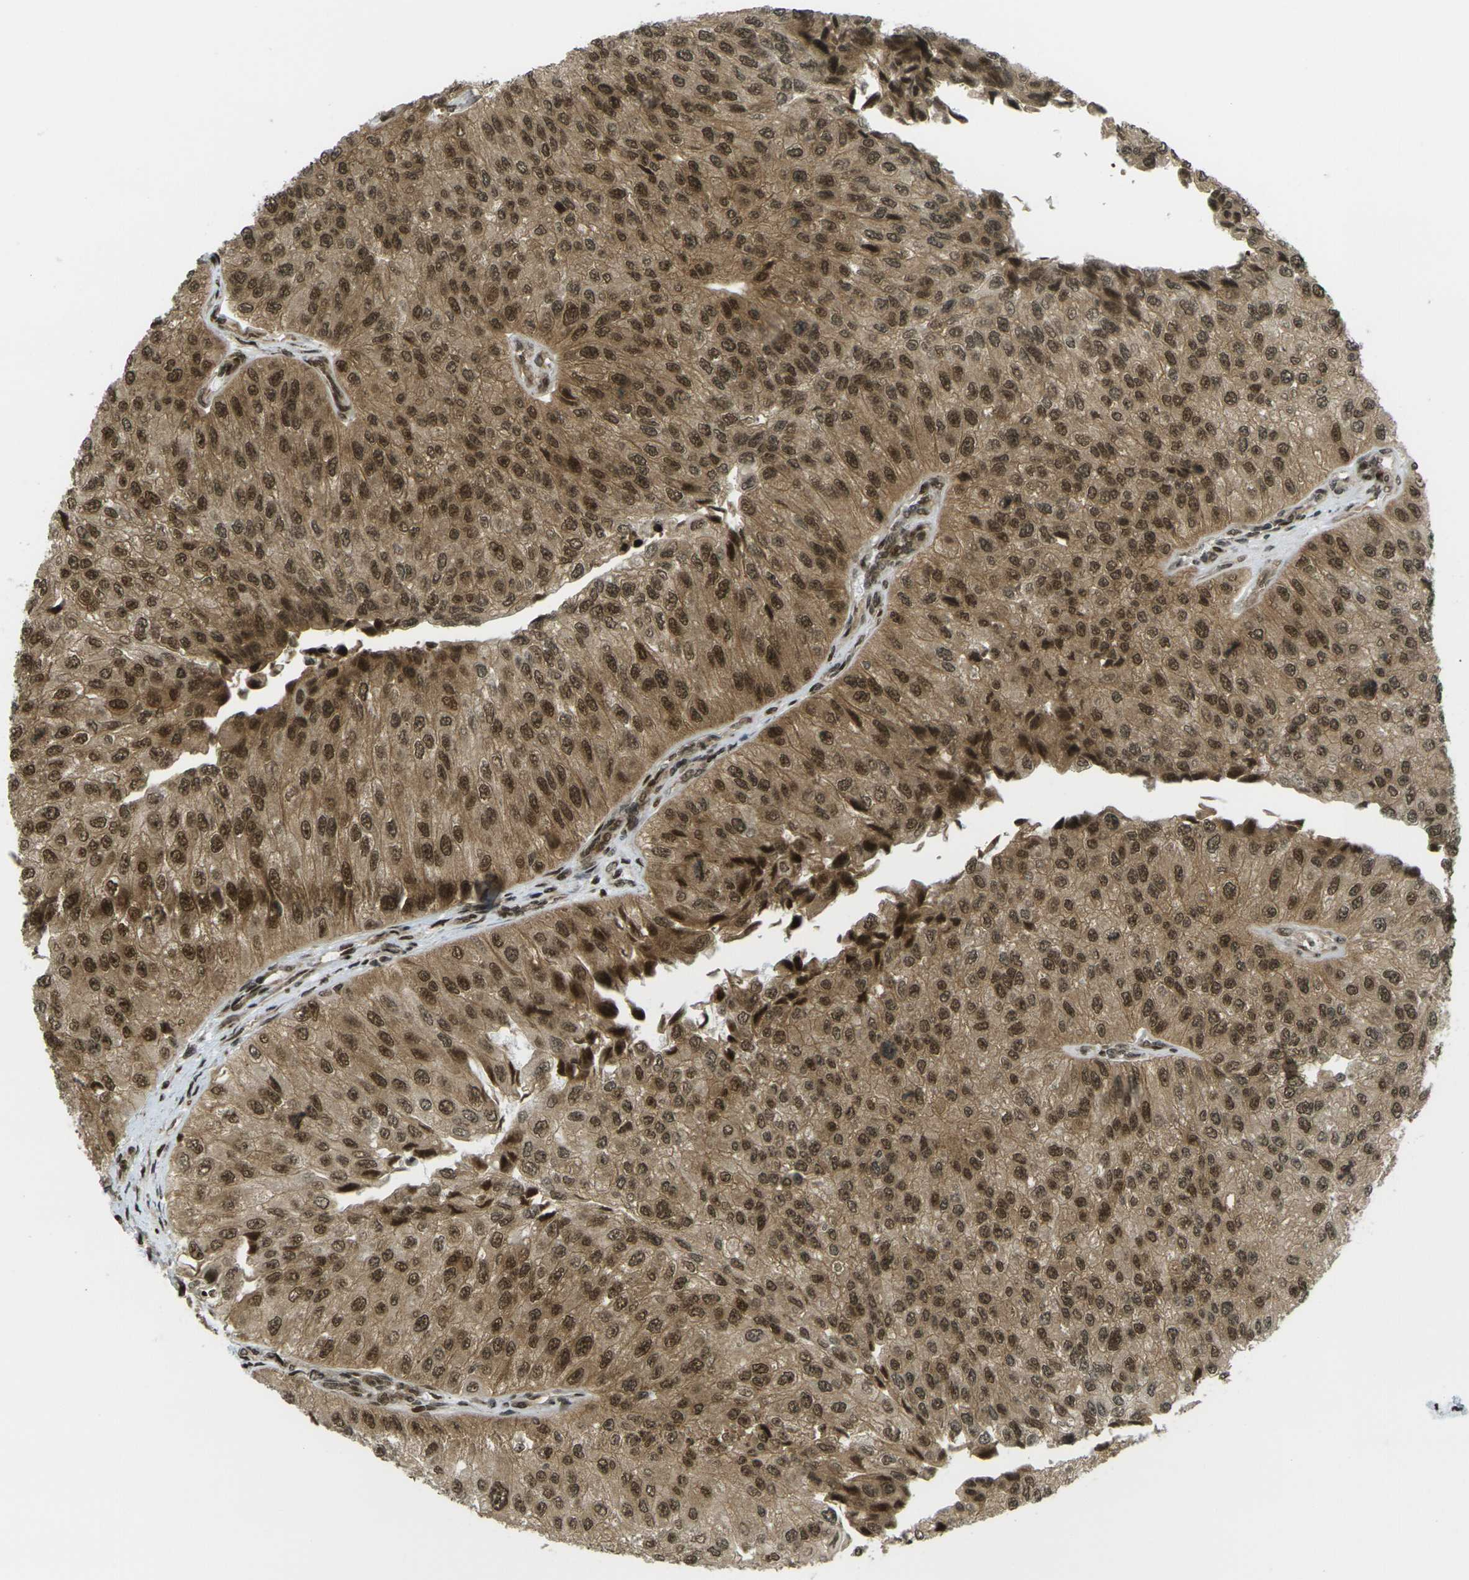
{"staining": {"intensity": "moderate", "quantity": ">75%", "location": "cytoplasmic/membranous,nuclear"}, "tissue": "urothelial cancer", "cell_type": "Tumor cells", "image_type": "cancer", "snomed": [{"axis": "morphology", "description": "Urothelial carcinoma, High grade"}, {"axis": "topography", "description": "Kidney"}, {"axis": "topography", "description": "Urinary bladder"}], "caption": "Immunohistochemical staining of urothelial carcinoma (high-grade) shows moderate cytoplasmic/membranous and nuclear protein positivity in approximately >75% of tumor cells.", "gene": "RUVBL2", "patient": {"sex": "male", "age": 77}}